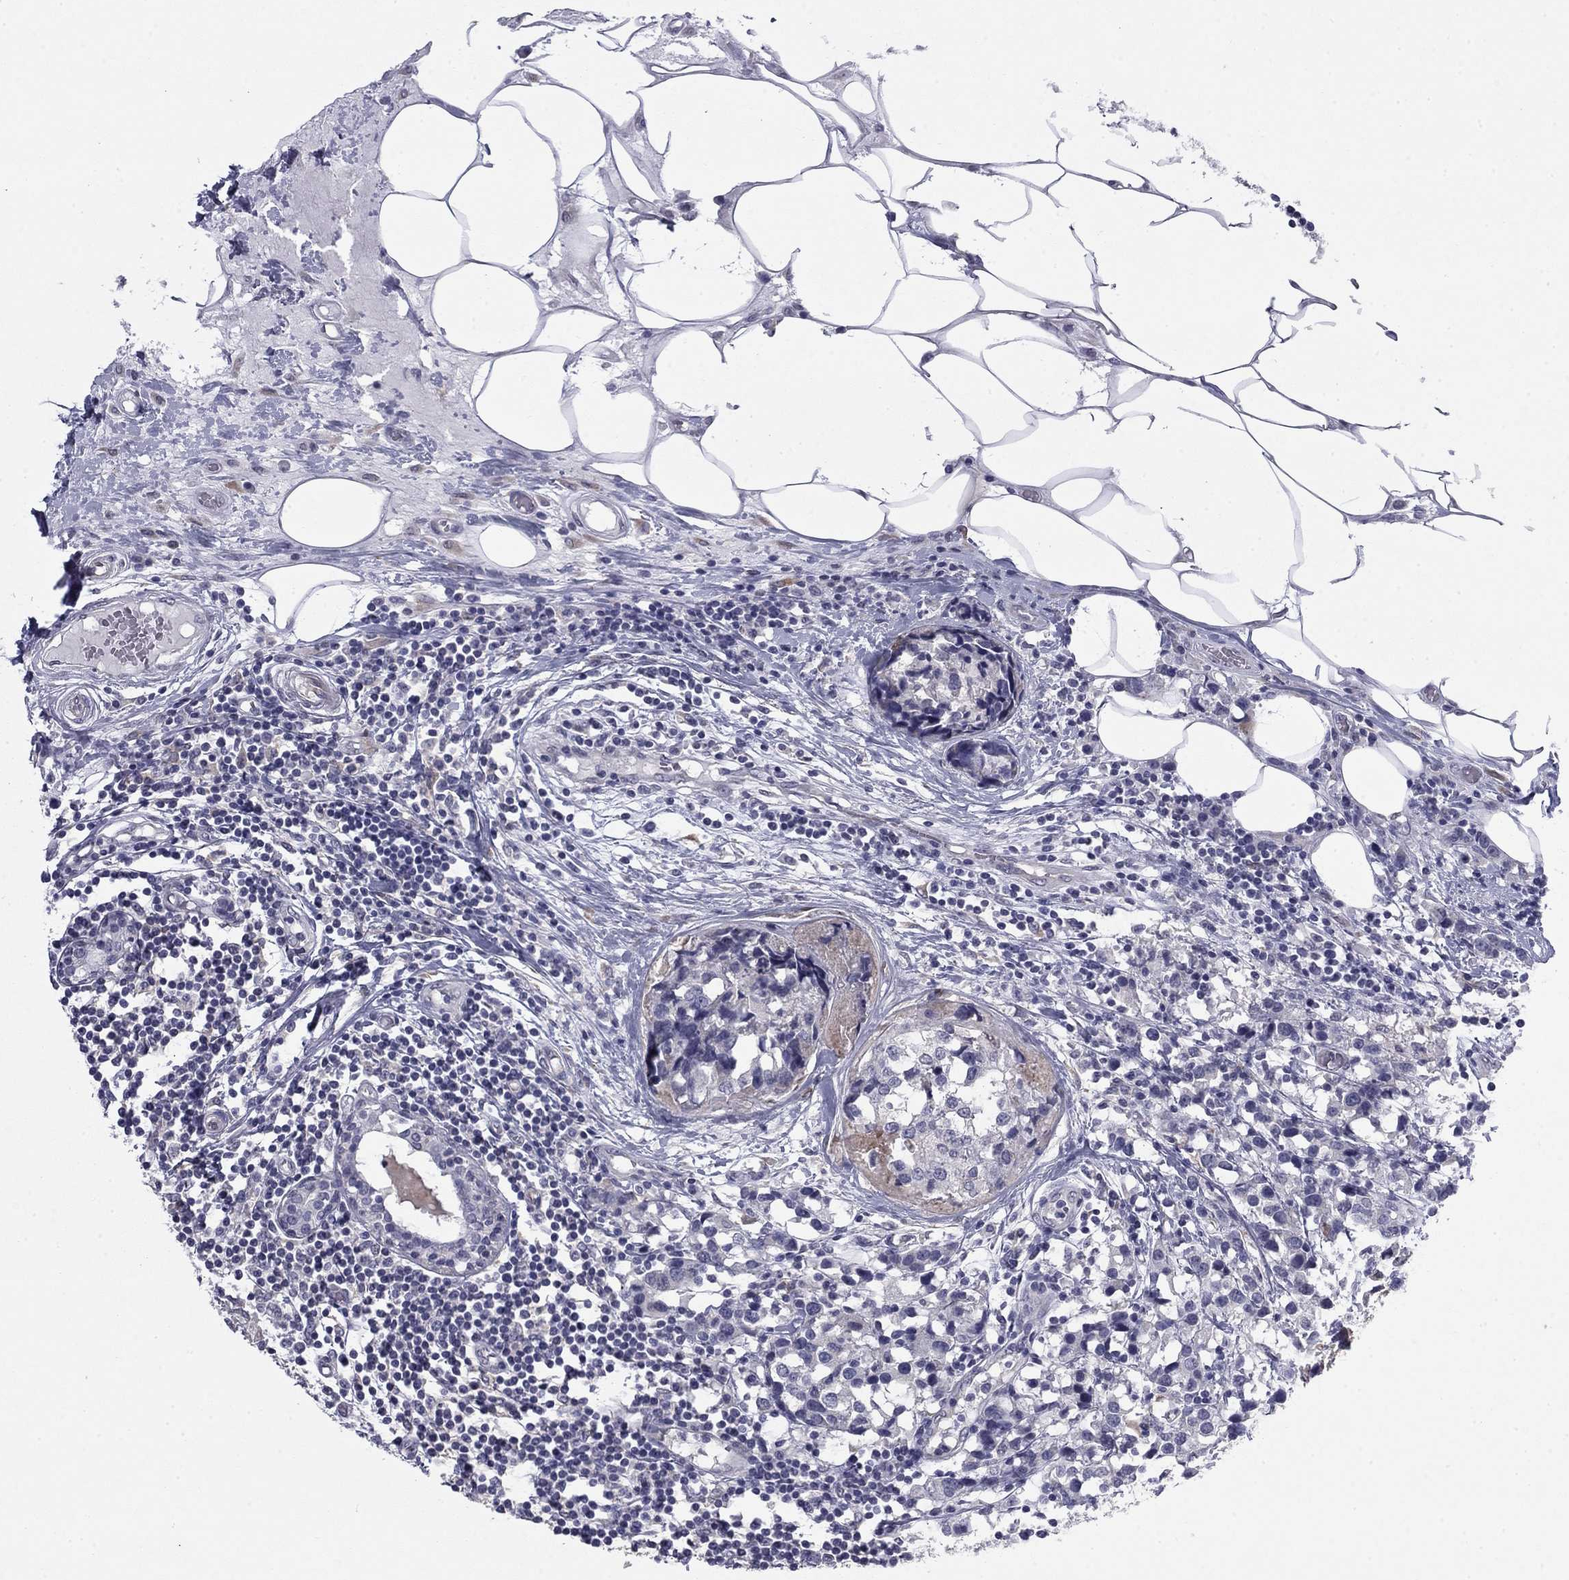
{"staining": {"intensity": "negative", "quantity": "none", "location": "none"}, "tissue": "breast cancer", "cell_type": "Tumor cells", "image_type": "cancer", "snomed": [{"axis": "morphology", "description": "Lobular carcinoma"}, {"axis": "topography", "description": "Breast"}], "caption": "IHC image of neoplastic tissue: lobular carcinoma (breast) stained with DAB (3,3'-diaminobenzidine) demonstrates no significant protein expression in tumor cells. (Brightfield microscopy of DAB immunohistochemistry (IHC) at high magnification).", "gene": "PRRT2", "patient": {"sex": "female", "age": 59}}